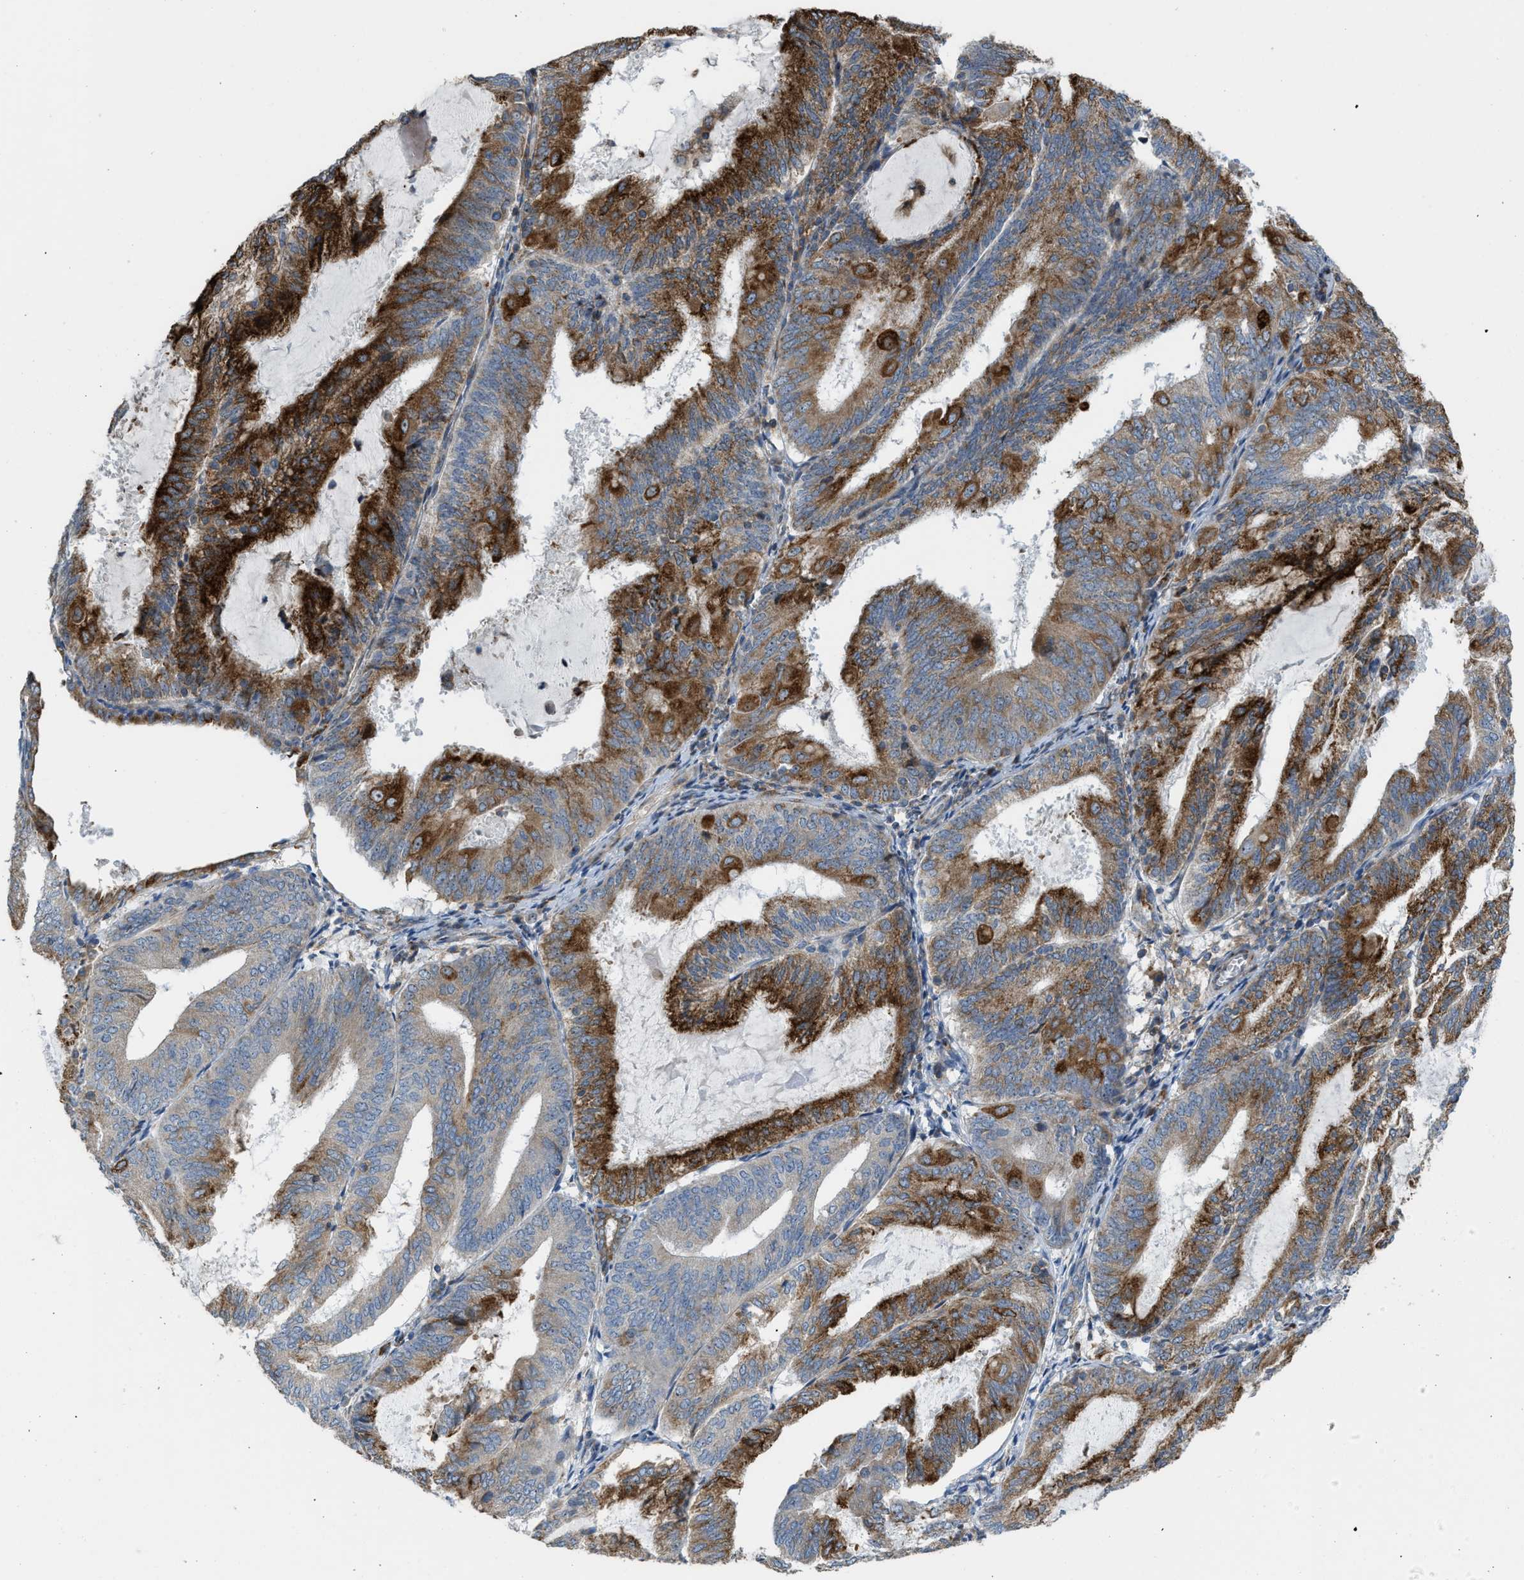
{"staining": {"intensity": "strong", "quantity": "25%-75%", "location": "cytoplasmic/membranous"}, "tissue": "endometrial cancer", "cell_type": "Tumor cells", "image_type": "cancer", "snomed": [{"axis": "morphology", "description": "Adenocarcinoma, NOS"}, {"axis": "topography", "description": "Endometrium"}], "caption": "Protein analysis of endometrial cancer tissue displays strong cytoplasmic/membranous staining in approximately 25%-75% of tumor cells. Nuclei are stained in blue.", "gene": "DIPK1A", "patient": {"sex": "female", "age": 81}}